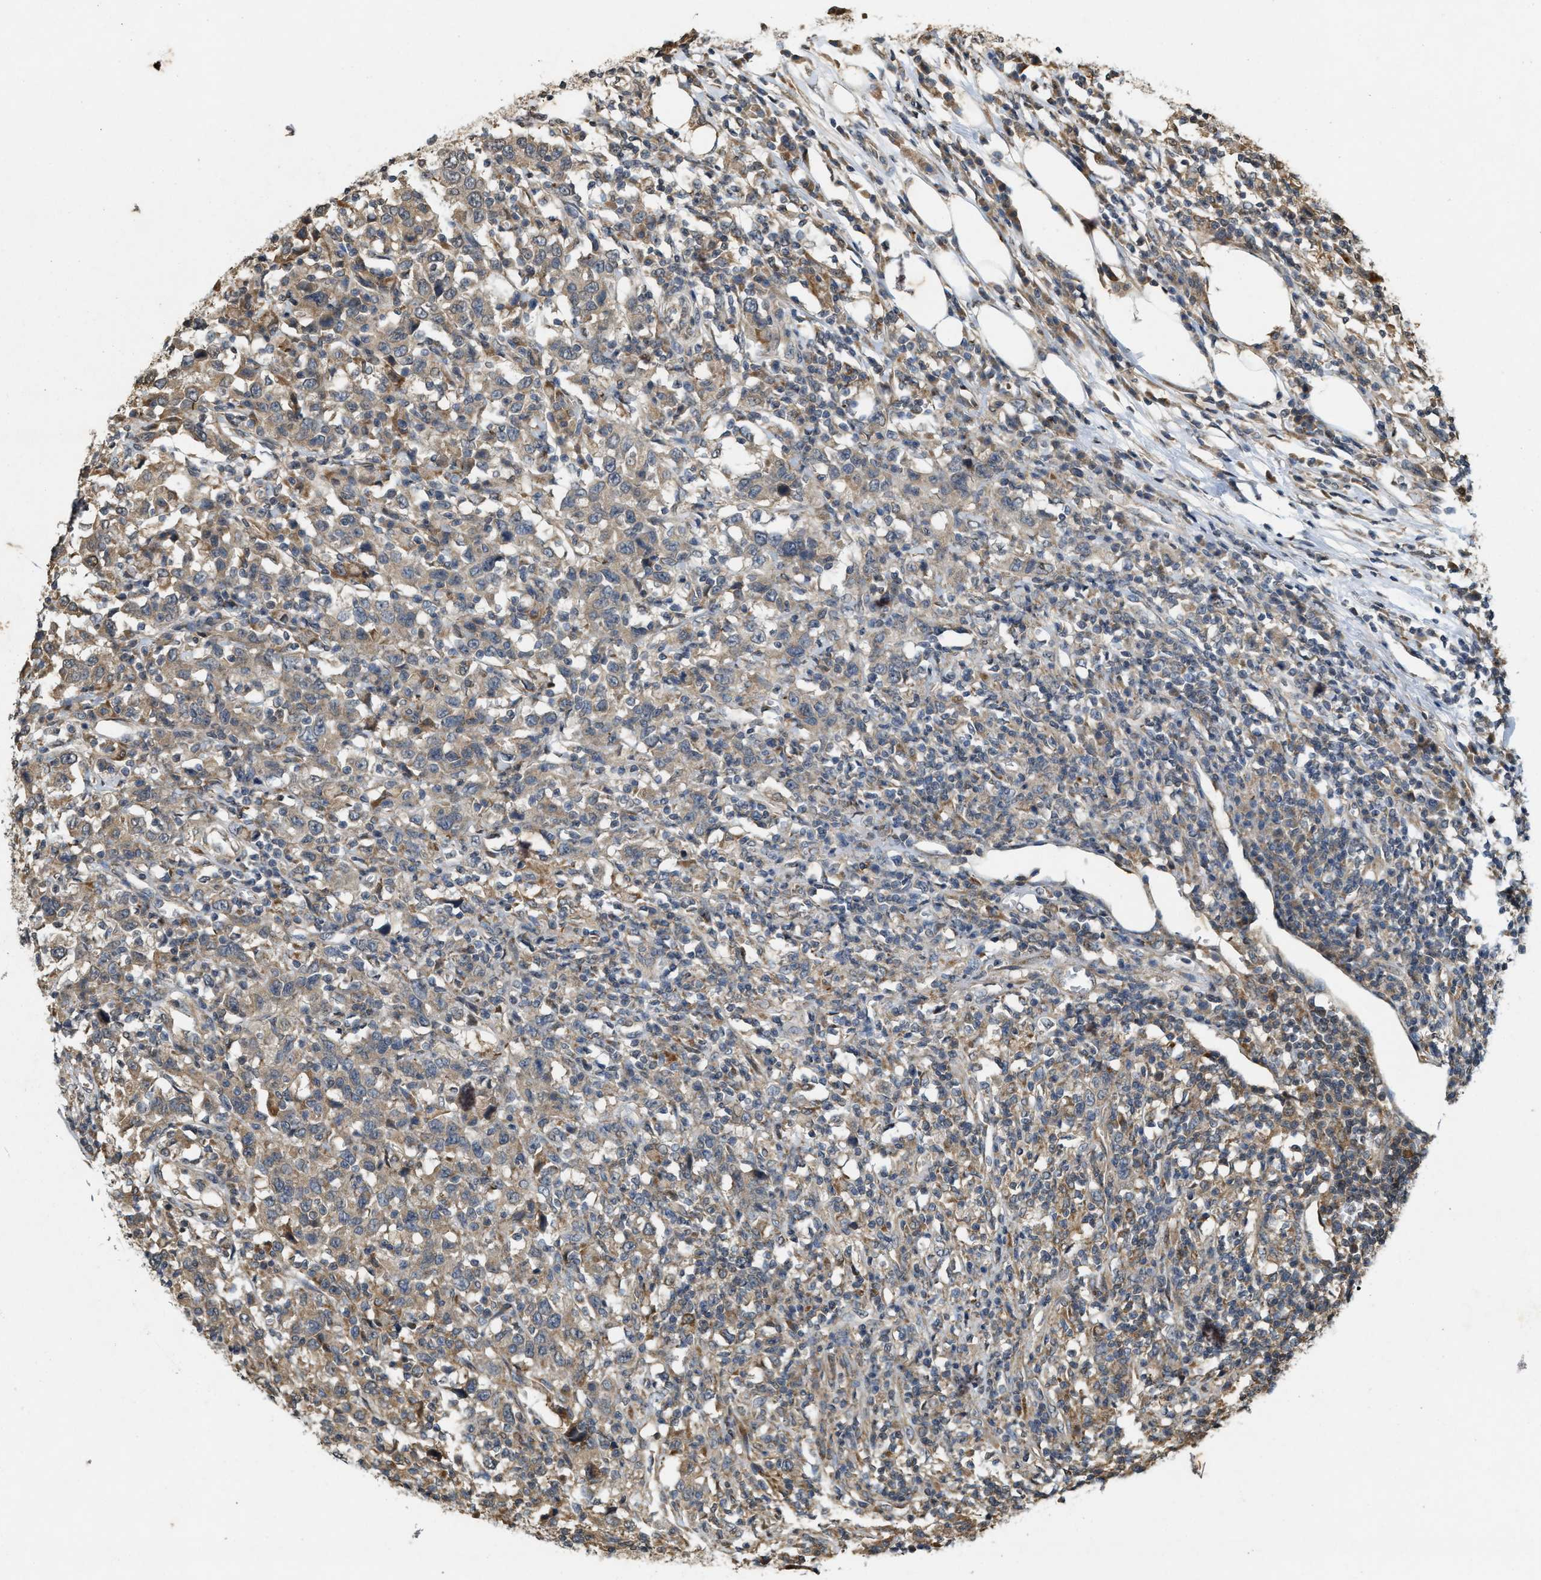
{"staining": {"intensity": "weak", "quantity": ">75%", "location": "cytoplasmic/membranous"}, "tissue": "urothelial cancer", "cell_type": "Tumor cells", "image_type": "cancer", "snomed": [{"axis": "morphology", "description": "Urothelial carcinoma, High grade"}, {"axis": "topography", "description": "Urinary bladder"}], "caption": "Protein expression analysis of high-grade urothelial carcinoma reveals weak cytoplasmic/membranous staining in approximately >75% of tumor cells.", "gene": "KIF21A", "patient": {"sex": "male", "age": 61}}